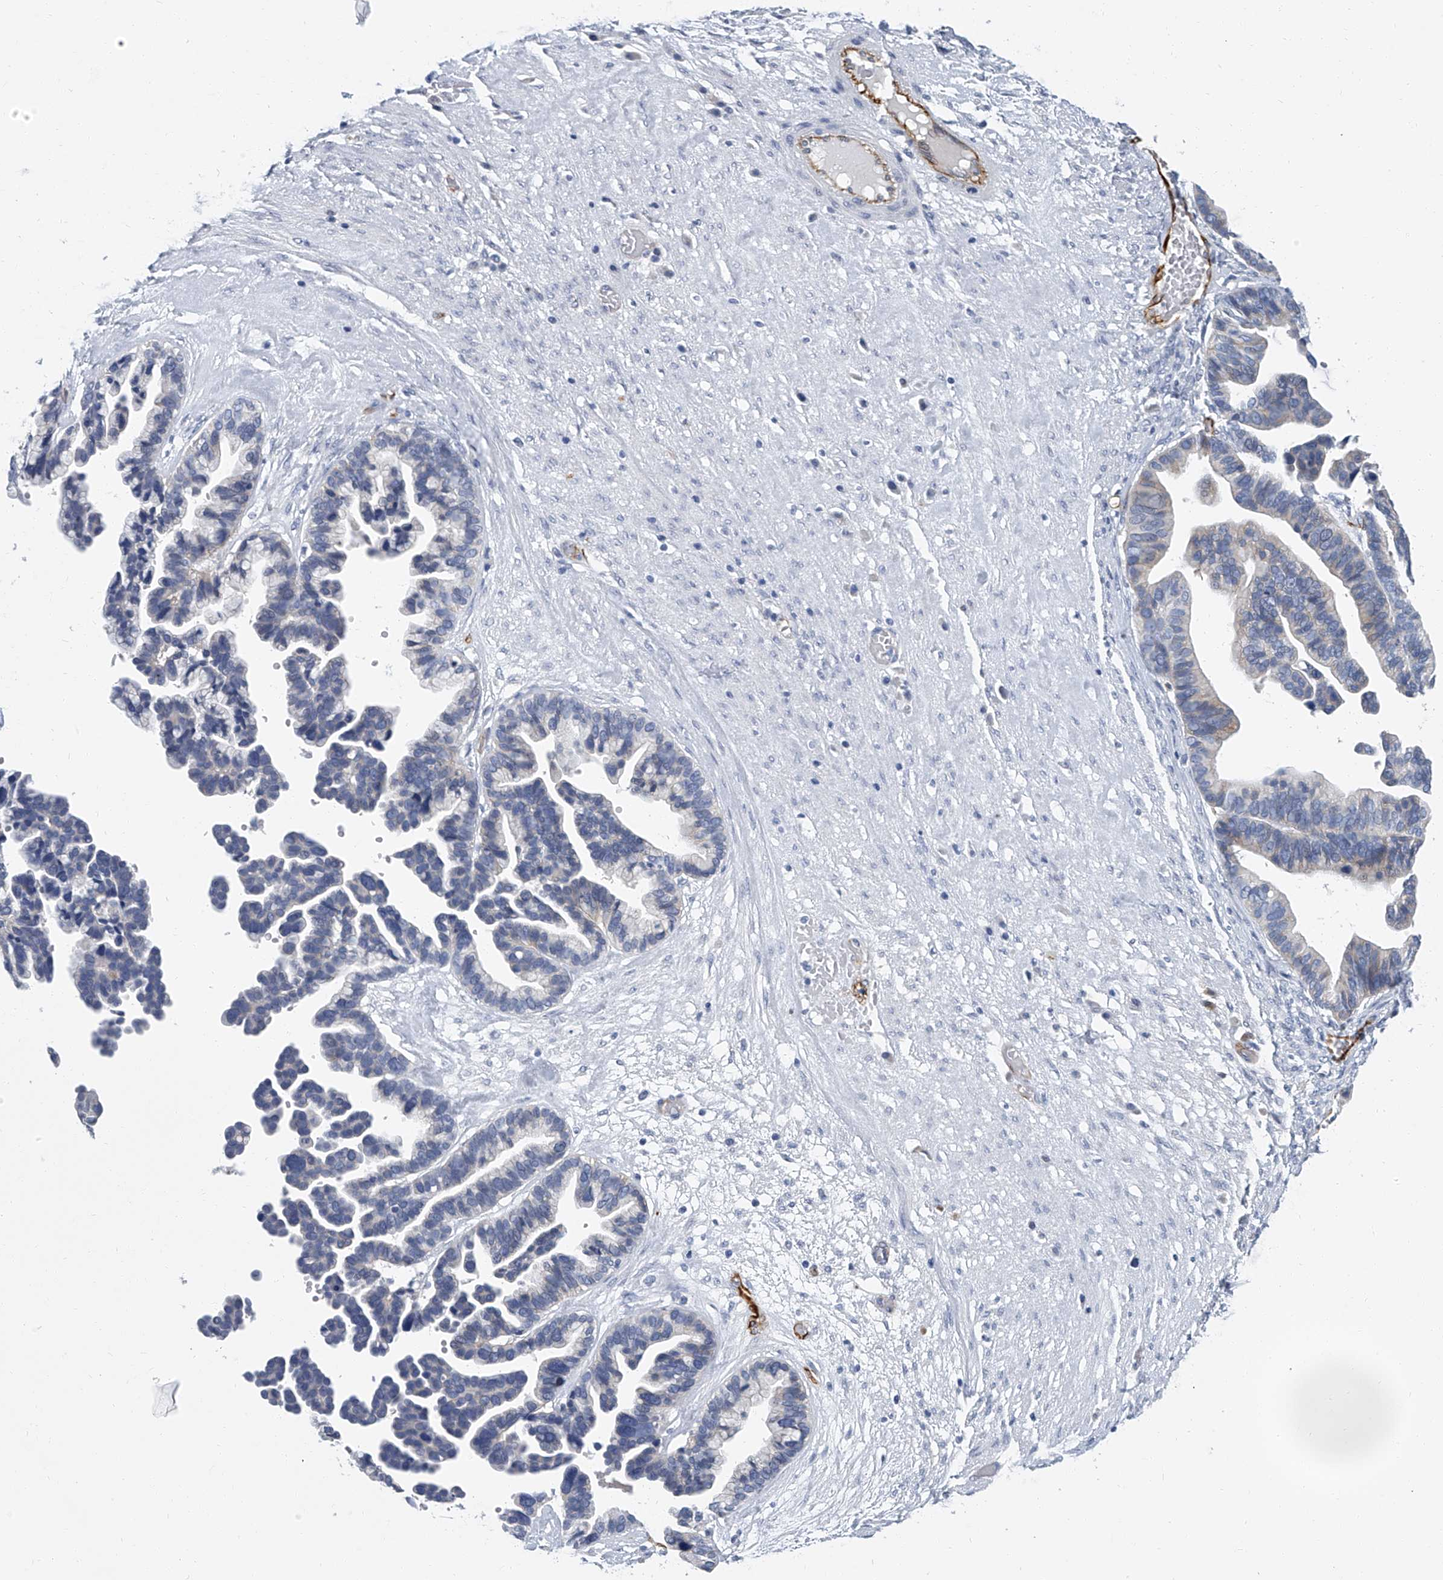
{"staining": {"intensity": "negative", "quantity": "none", "location": "none"}, "tissue": "ovarian cancer", "cell_type": "Tumor cells", "image_type": "cancer", "snomed": [{"axis": "morphology", "description": "Cystadenocarcinoma, serous, NOS"}, {"axis": "topography", "description": "Ovary"}], "caption": "A high-resolution histopathology image shows IHC staining of ovarian cancer (serous cystadenocarcinoma), which demonstrates no significant expression in tumor cells.", "gene": "KIRREL1", "patient": {"sex": "female", "age": 56}}